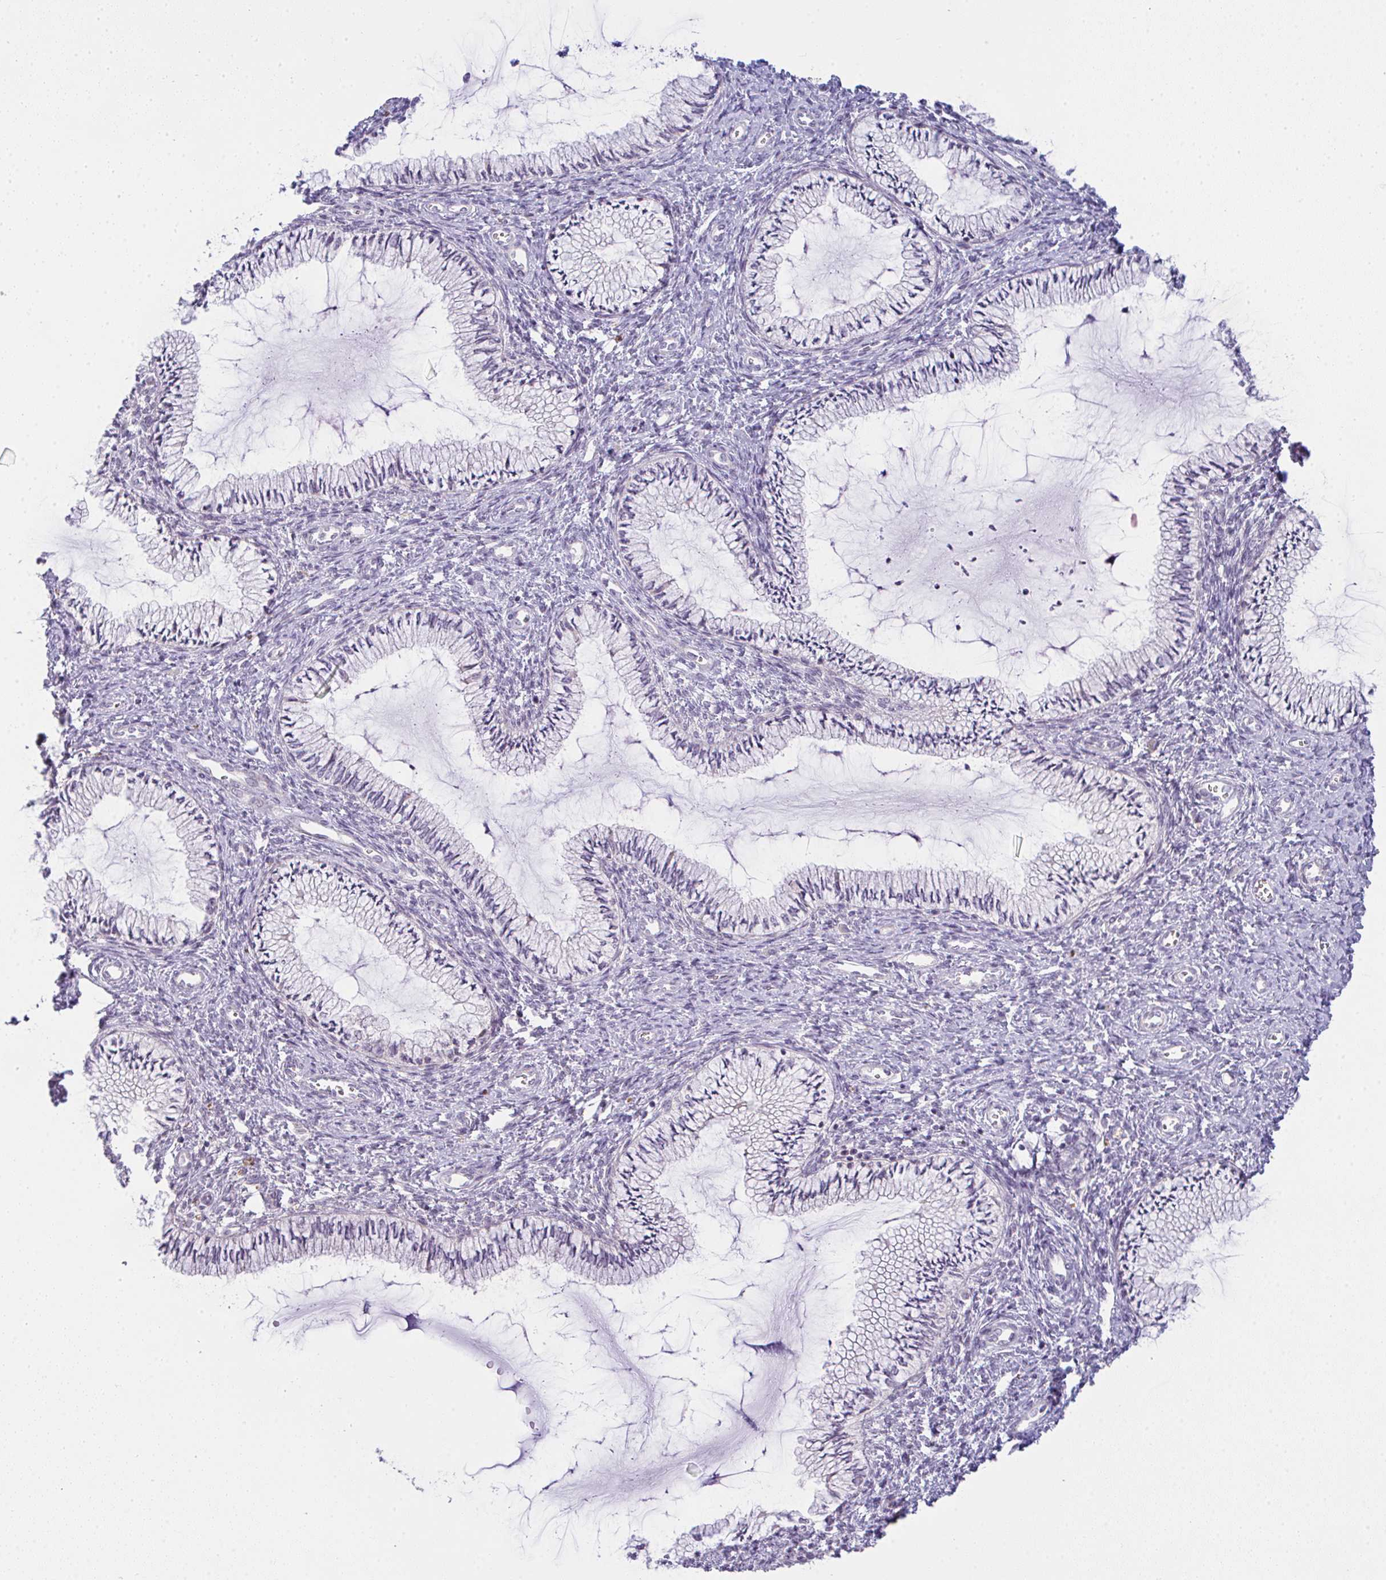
{"staining": {"intensity": "negative", "quantity": "none", "location": "none"}, "tissue": "cervix", "cell_type": "Glandular cells", "image_type": "normal", "snomed": [{"axis": "morphology", "description": "Normal tissue, NOS"}, {"axis": "topography", "description": "Cervix"}], "caption": "This is an immunohistochemistry photomicrograph of unremarkable cervix. There is no staining in glandular cells.", "gene": "CSE1L", "patient": {"sex": "female", "age": 24}}